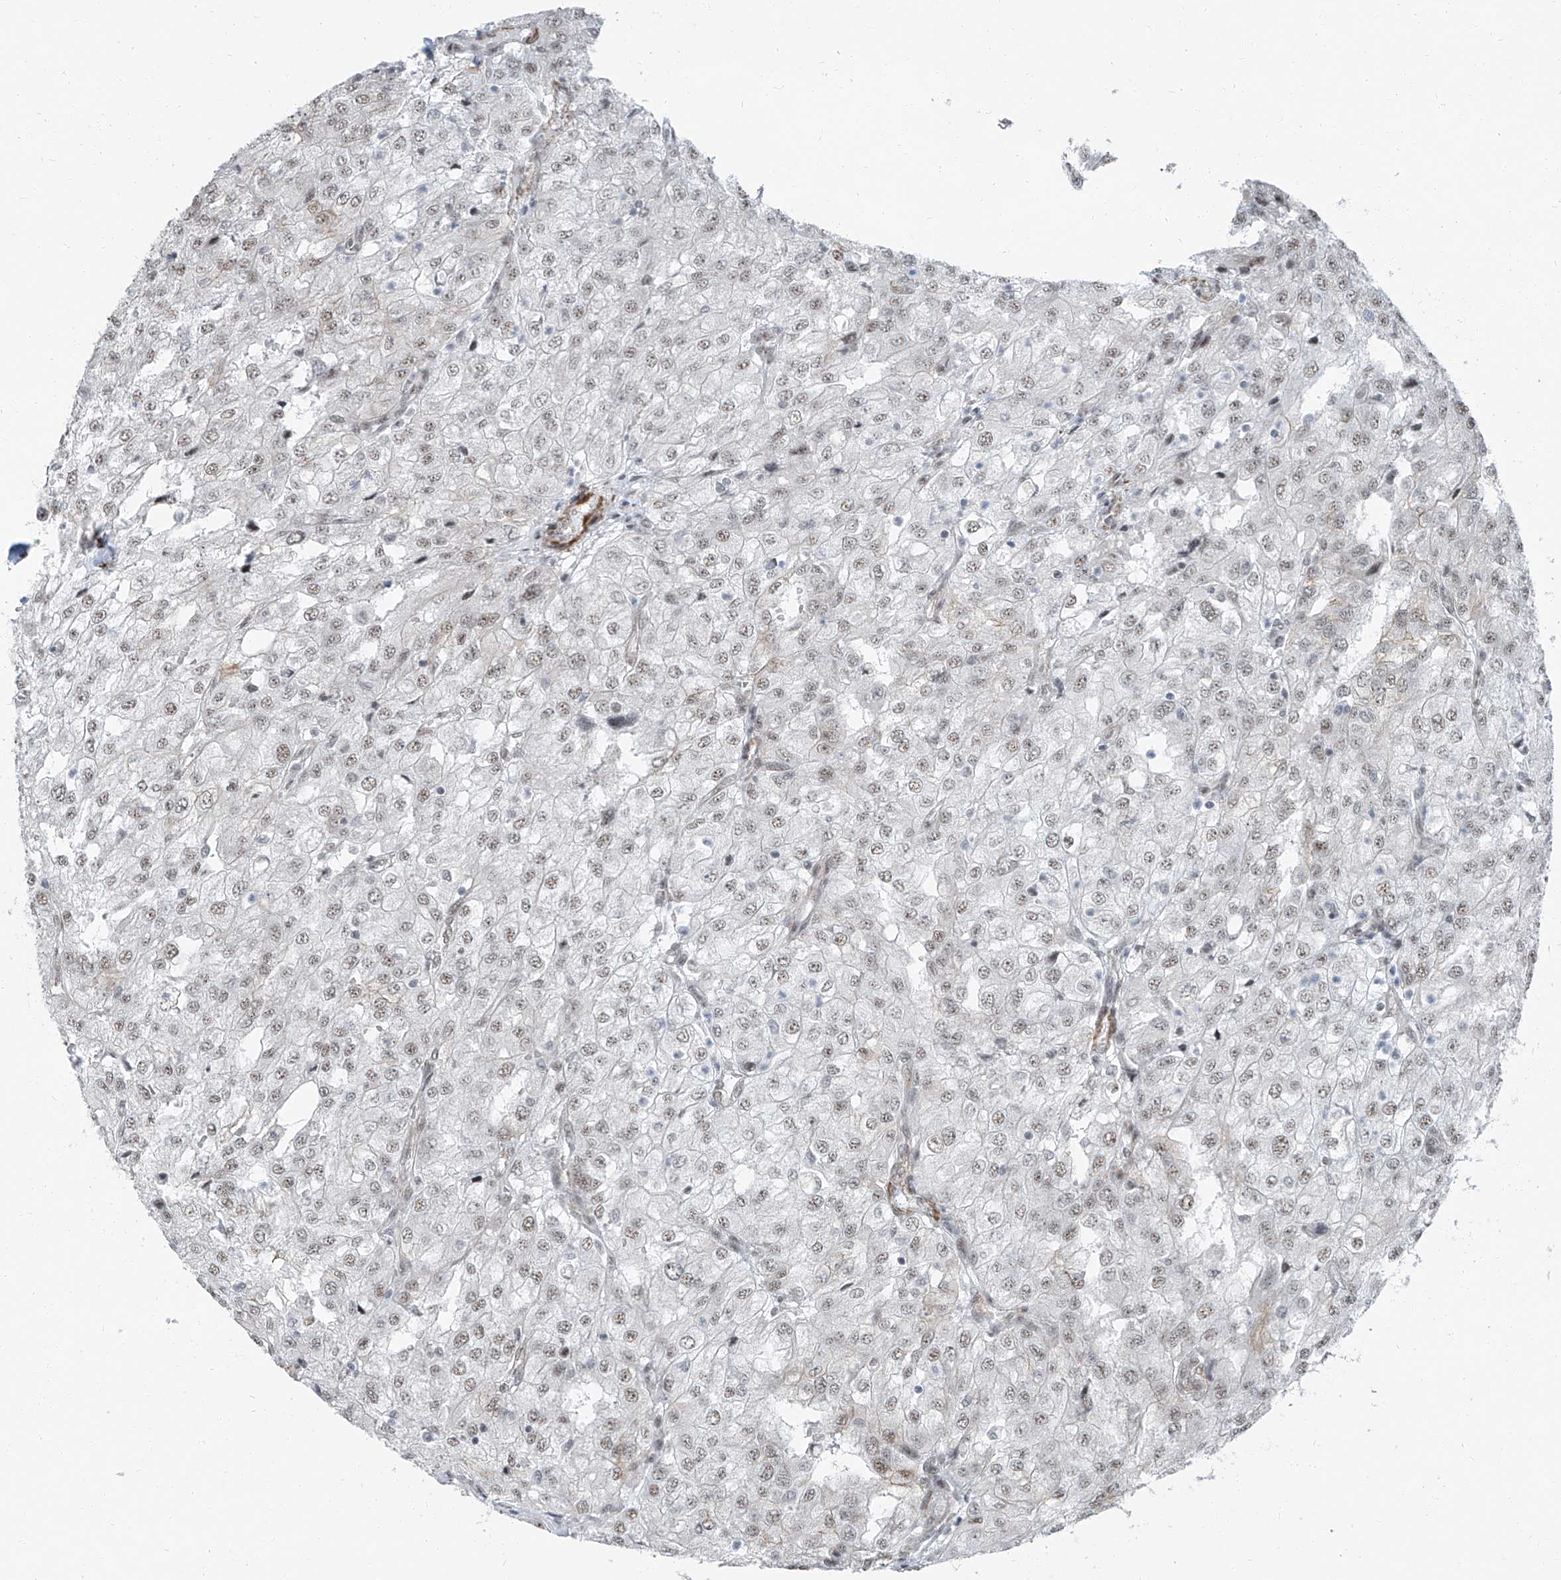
{"staining": {"intensity": "weak", "quantity": "<25%", "location": "nuclear"}, "tissue": "renal cancer", "cell_type": "Tumor cells", "image_type": "cancer", "snomed": [{"axis": "morphology", "description": "Adenocarcinoma, NOS"}, {"axis": "topography", "description": "Kidney"}], "caption": "High power microscopy micrograph of an immunohistochemistry image of renal cancer, revealing no significant positivity in tumor cells.", "gene": "TXLNB", "patient": {"sex": "female", "age": 54}}